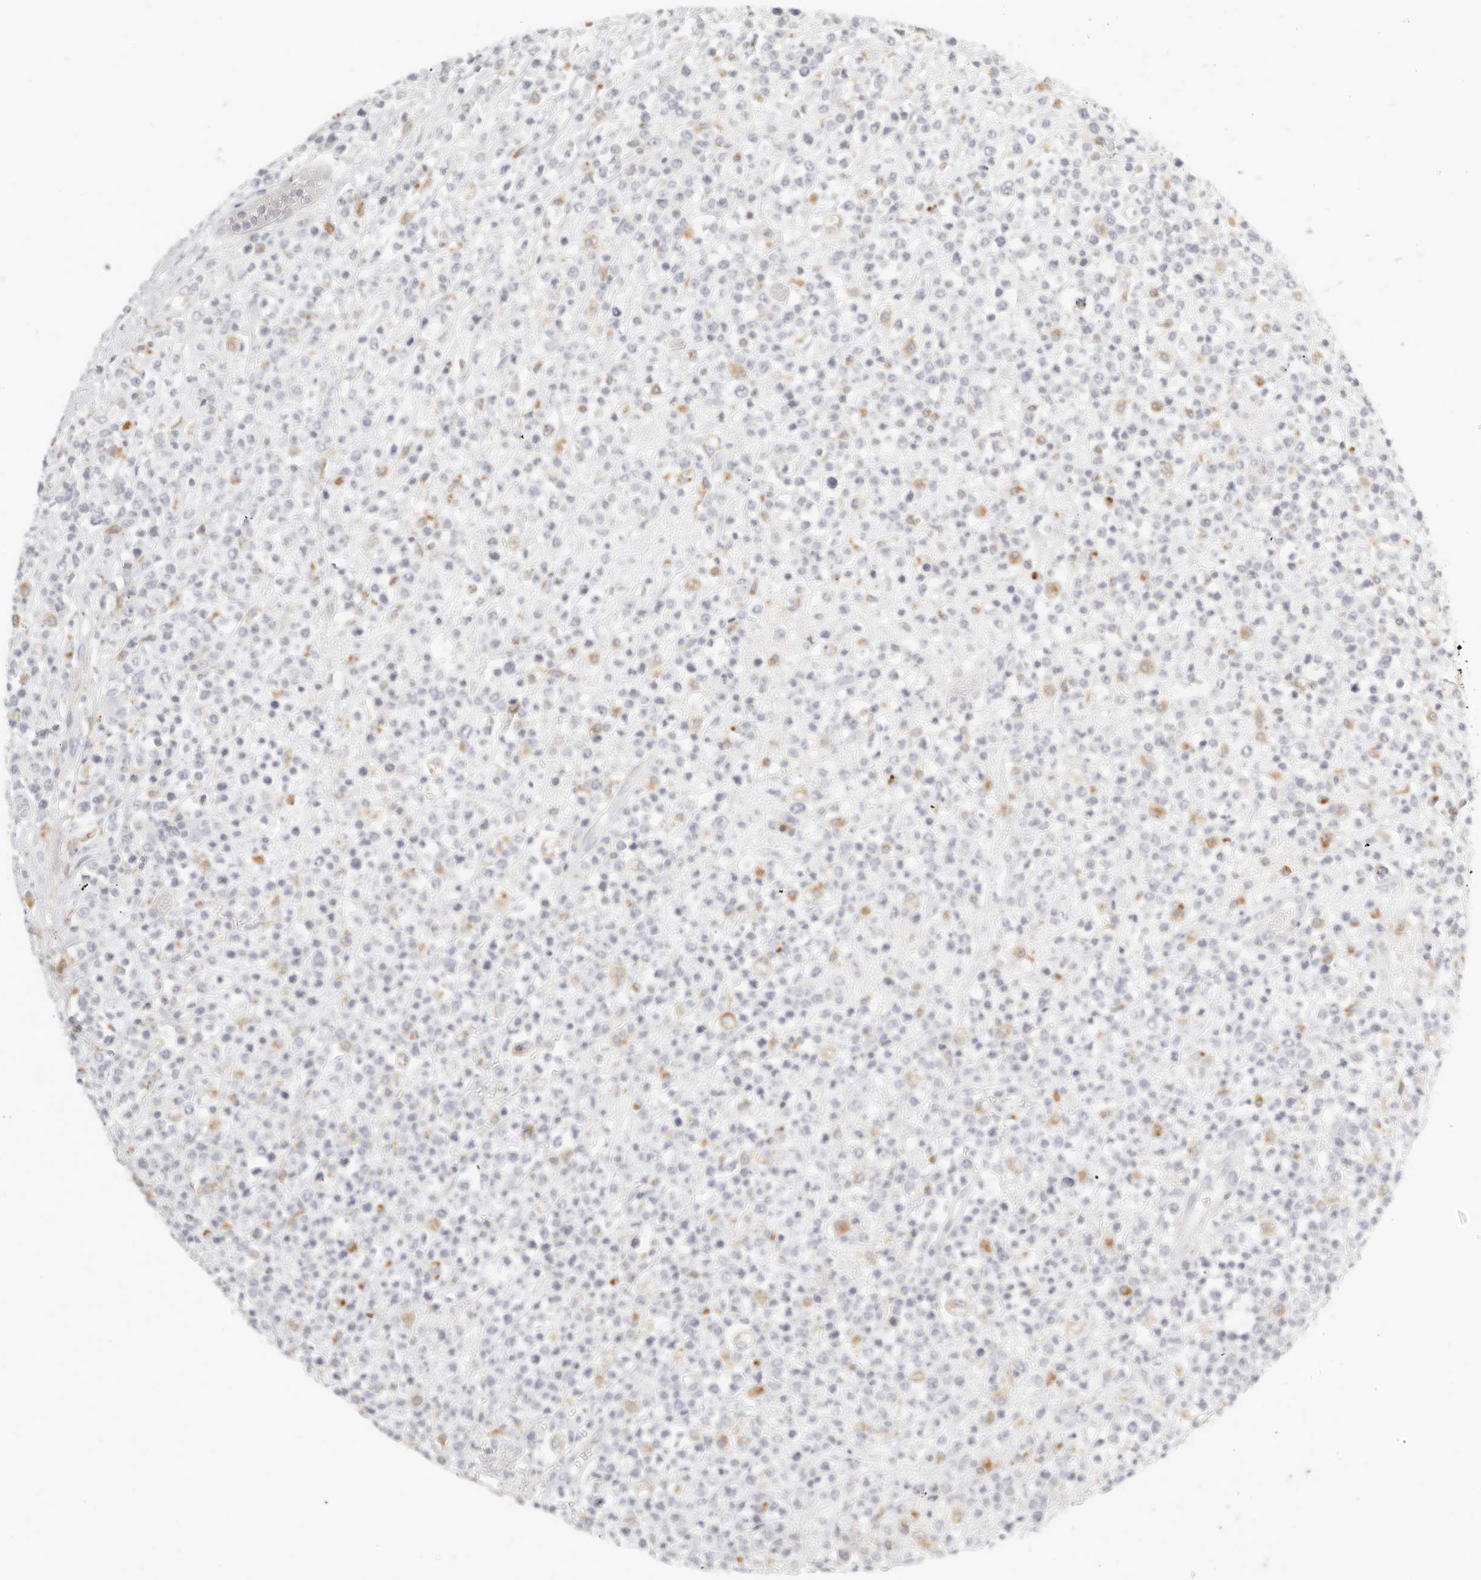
{"staining": {"intensity": "negative", "quantity": "none", "location": "none"}, "tissue": "lymphoma", "cell_type": "Tumor cells", "image_type": "cancer", "snomed": [{"axis": "morphology", "description": "Malignant lymphoma, non-Hodgkin's type, High grade"}, {"axis": "topography", "description": "Colon"}], "caption": "High power microscopy micrograph of an immunohistochemistry (IHC) micrograph of high-grade malignant lymphoma, non-Hodgkin's type, revealing no significant expression in tumor cells.", "gene": "RNASET2", "patient": {"sex": "female", "age": 53}}